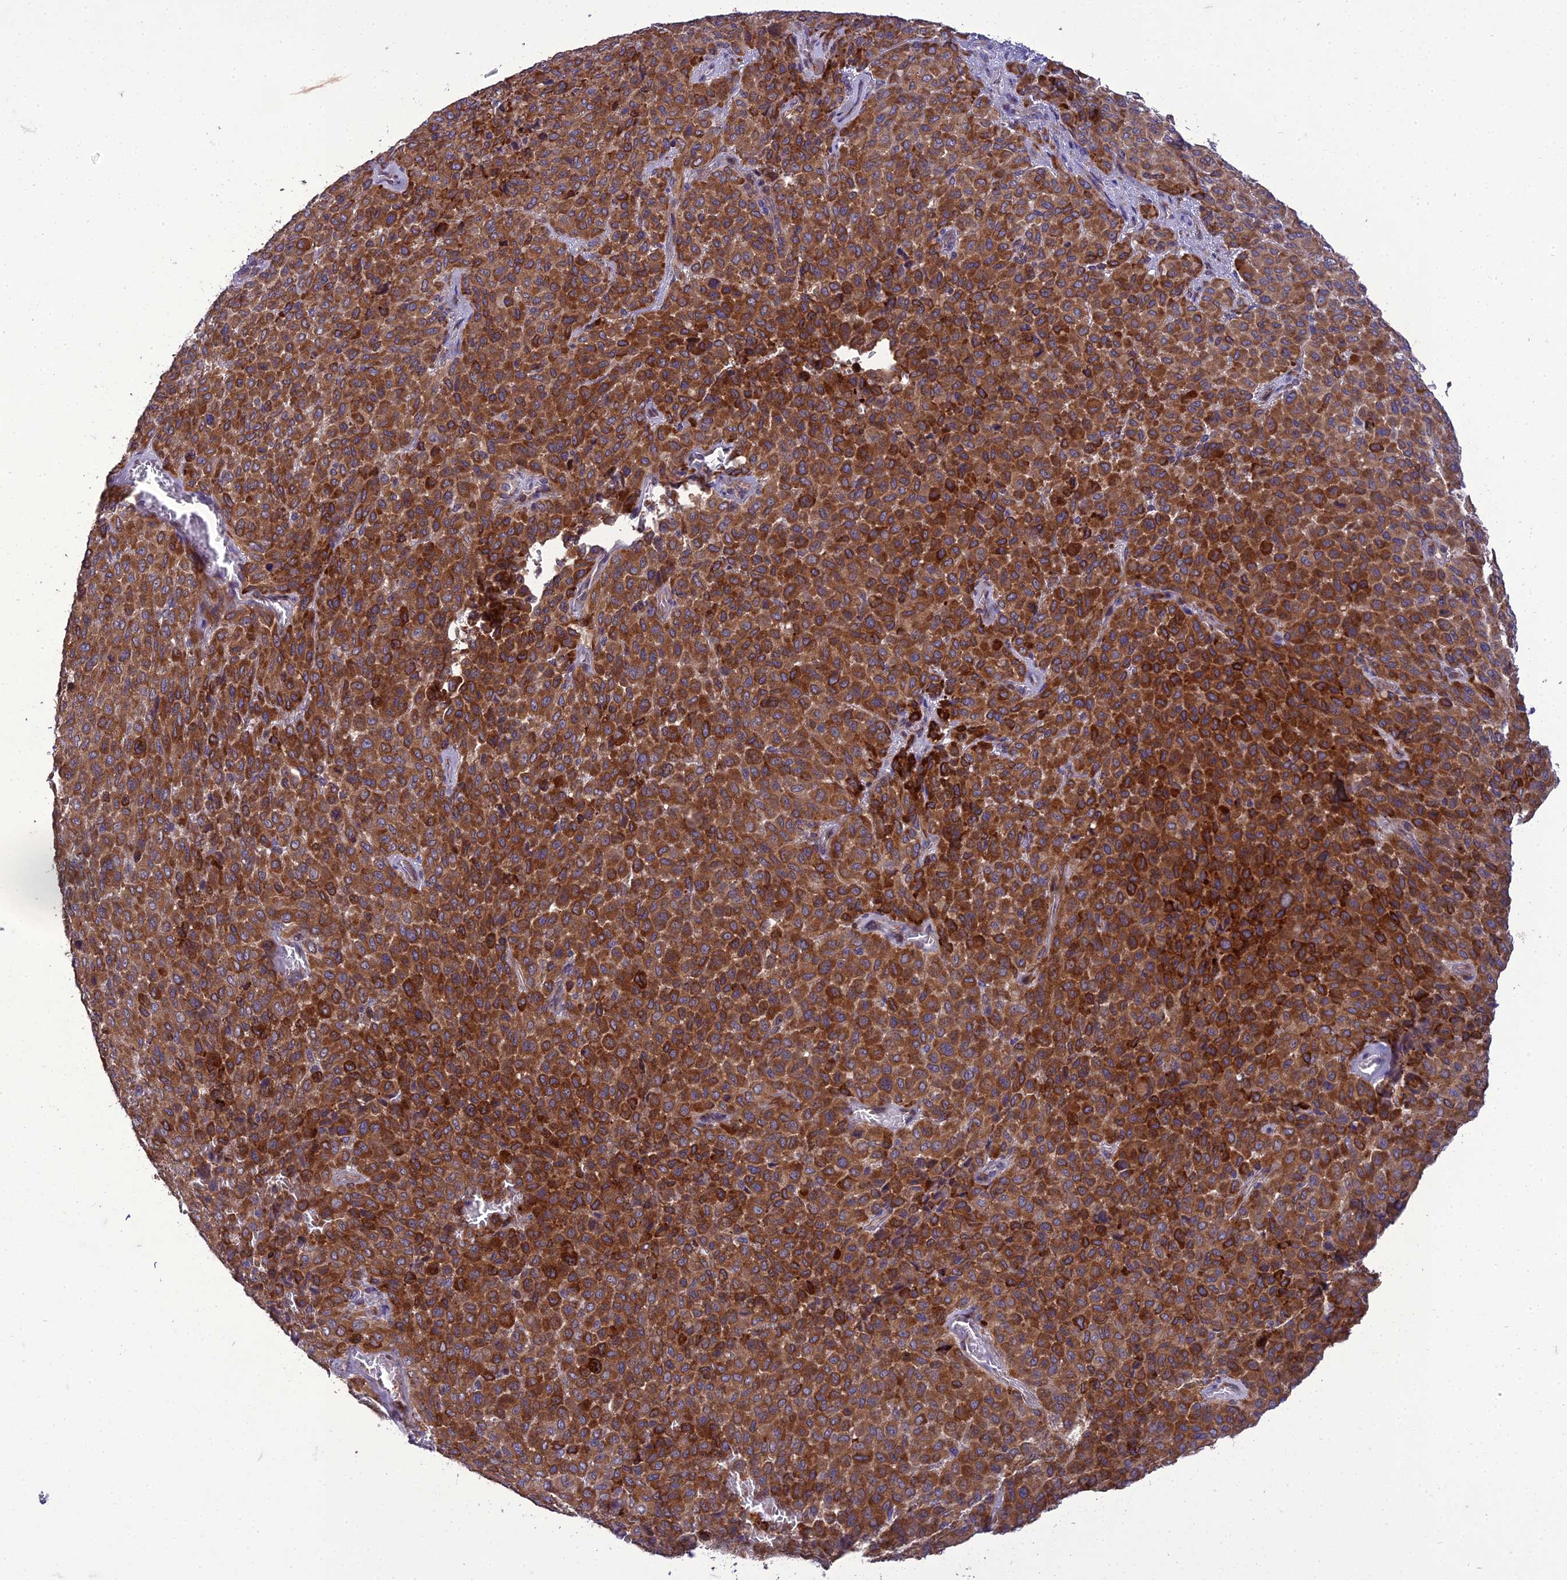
{"staining": {"intensity": "strong", "quantity": ">75%", "location": "cytoplasmic/membranous"}, "tissue": "melanoma", "cell_type": "Tumor cells", "image_type": "cancer", "snomed": [{"axis": "morphology", "description": "Malignant melanoma, Metastatic site"}, {"axis": "topography", "description": "Skin"}], "caption": "IHC (DAB) staining of human malignant melanoma (metastatic site) shows strong cytoplasmic/membranous protein staining in about >75% of tumor cells.", "gene": "ADIPOR2", "patient": {"sex": "female", "age": 81}}